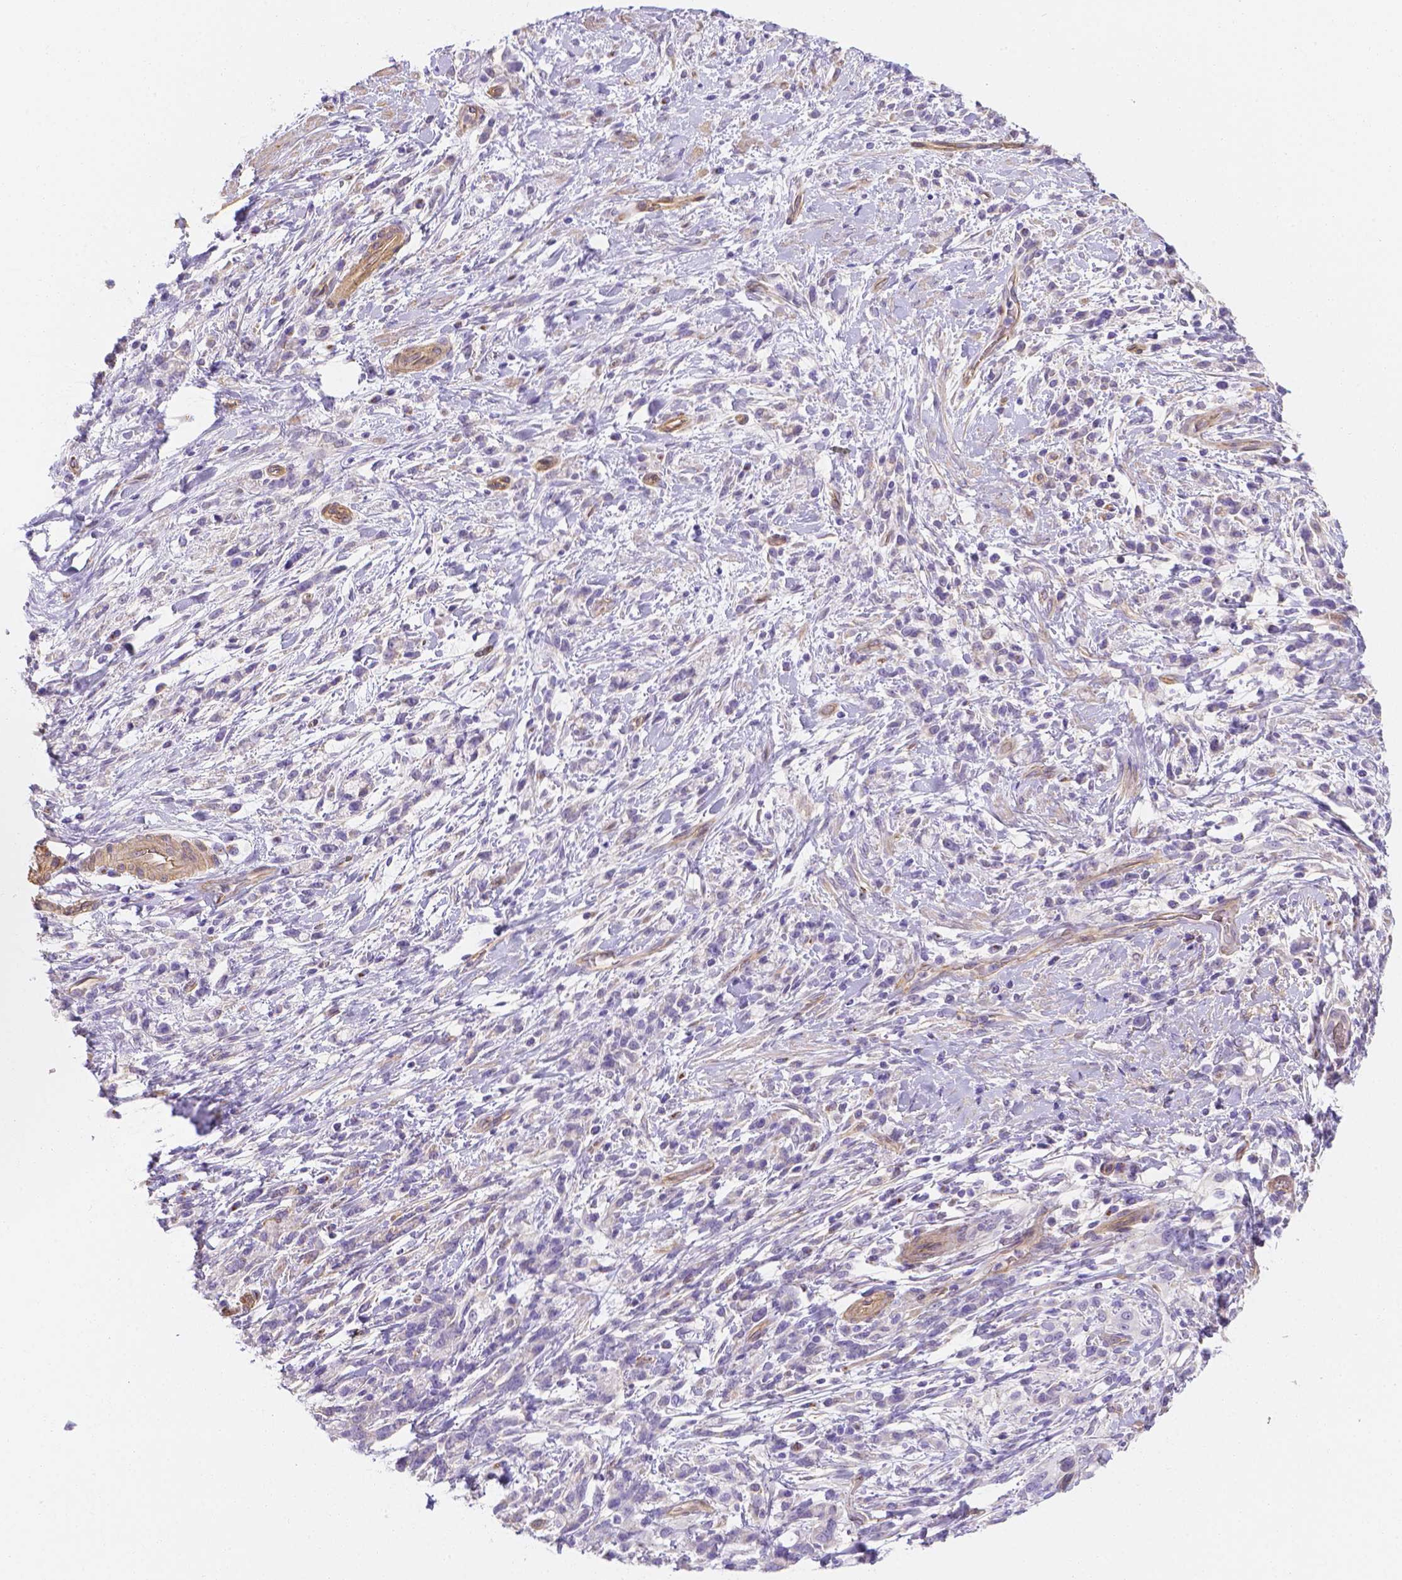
{"staining": {"intensity": "weak", "quantity": "<25%", "location": "cytoplasmic/membranous"}, "tissue": "stomach cancer", "cell_type": "Tumor cells", "image_type": "cancer", "snomed": [{"axis": "morphology", "description": "Adenocarcinoma, NOS"}, {"axis": "topography", "description": "Stomach"}], "caption": "Immunohistochemical staining of human adenocarcinoma (stomach) demonstrates no significant staining in tumor cells.", "gene": "SLC40A1", "patient": {"sex": "female", "age": 57}}